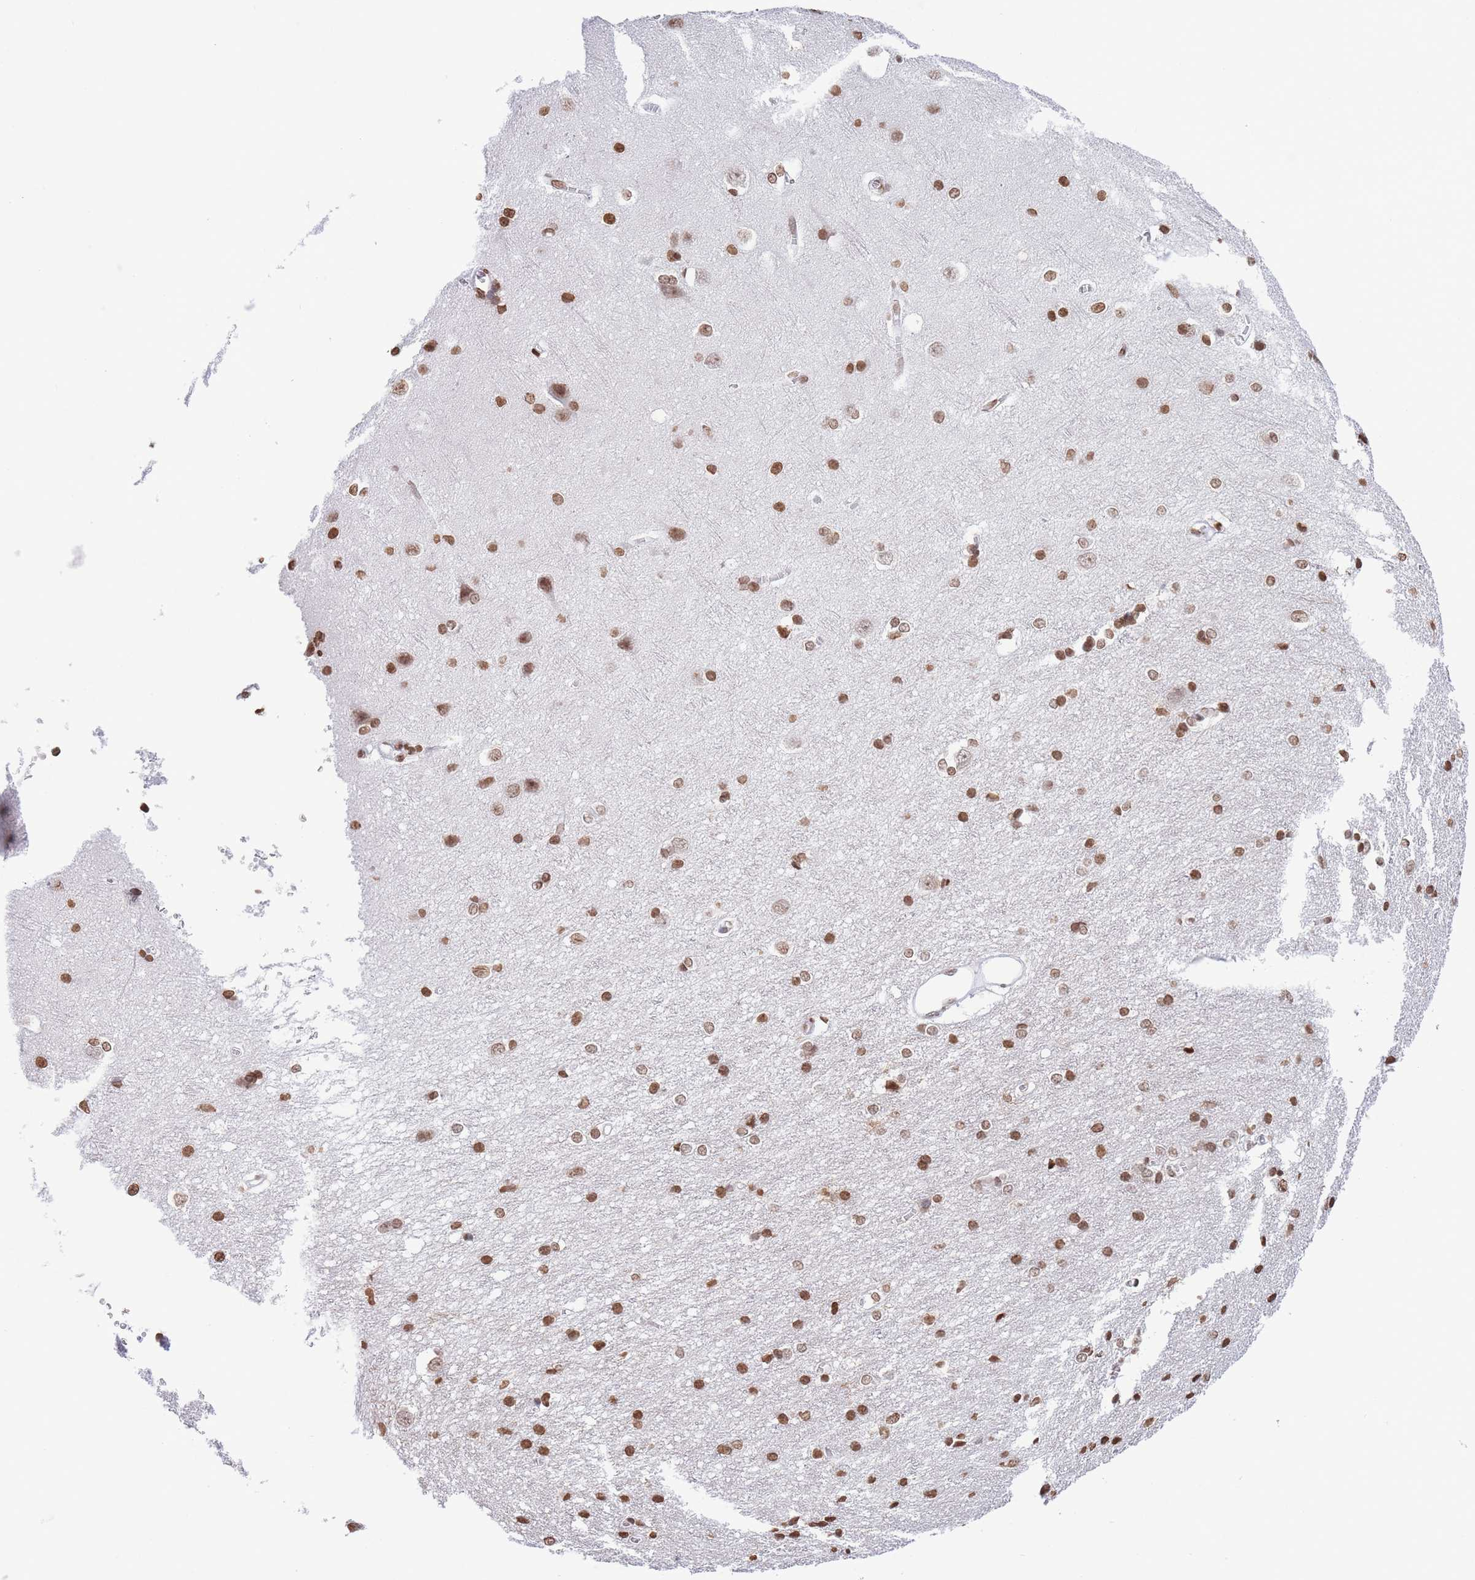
{"staining": {"intensity": "moderate", "quantity": ">75%", "location": "nuclear"}, "tissue": "cerebral cortex", "cell_type": "Endothelial cells", "image_type": "normal", "snomed": [{"axis": "morphology", "description": "Normal tissue, NOS"}, {"axis": "topography", "description": "Cerebral cortex"}], "caption": "Unremarkable cerebral cortex displays moderate nuclear positivity in approximately >75% of endothelial cells.", "gene": "H2BC10", "patient": {"sex": "male", "age": 37}}